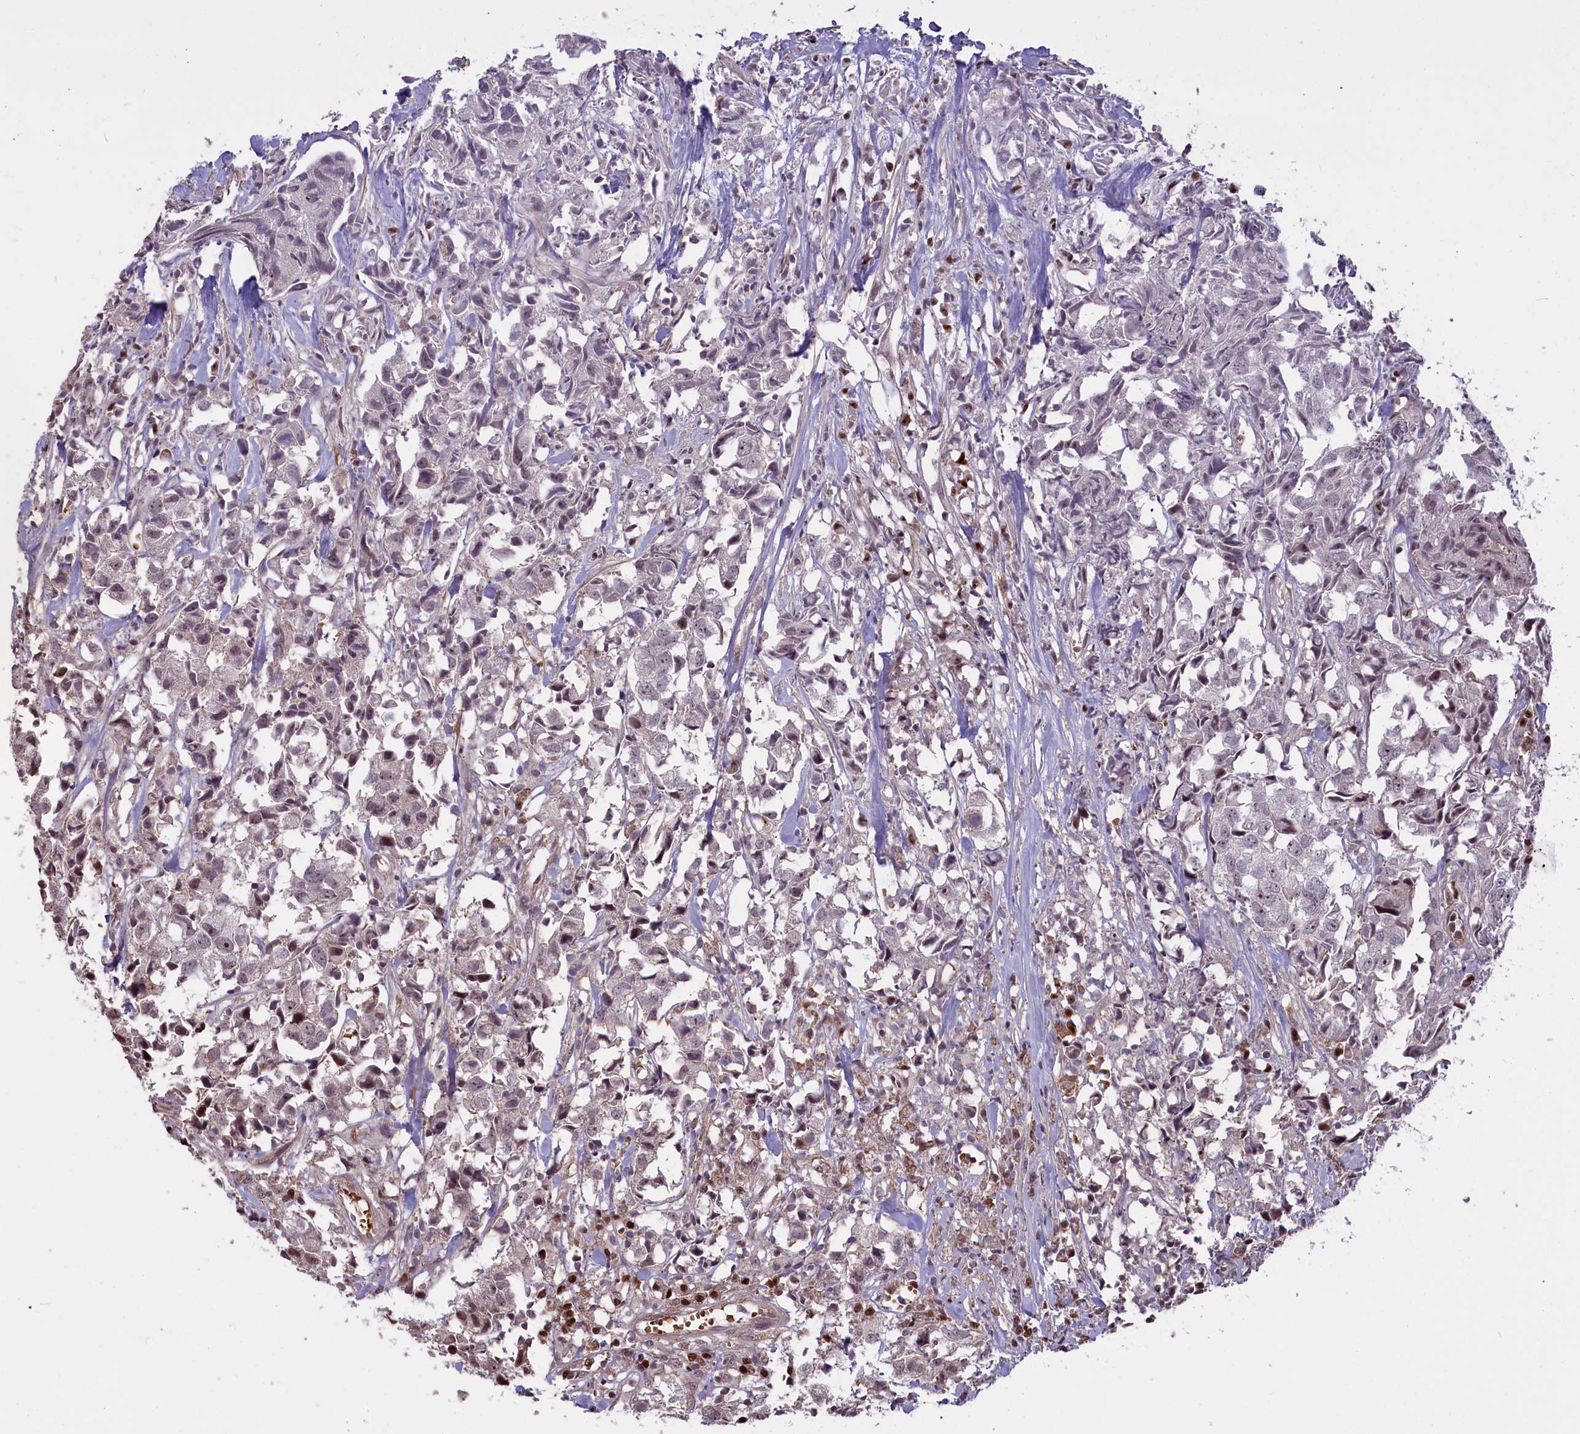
{"staining": {"intensity": "weak", "quantity": "25%-75%", "location": "nuclear"}, "tissue": "urothelial cancer", "cell_type": "Tumor cells", "image_type": "cancer", "snomed": [{"axis": "morphology", "description": "Urothelial carcinoma, High grade"}, {"axis": "topography", "description": "Urinary bladder"}], "caption": "IHC (DAB (3,3'-diaminobenzidine)) staining of human urothelial carcinoma (high-grade) demonstrates weak nuclear protein expression in approximately 25%-75% of tumor cells. (DAB (3,3'-diaminobenzidine) IHC with brightfield microscopy, high magnification).", "gene": "SHFL", "patient": {"sex": "female", "age": 75}}